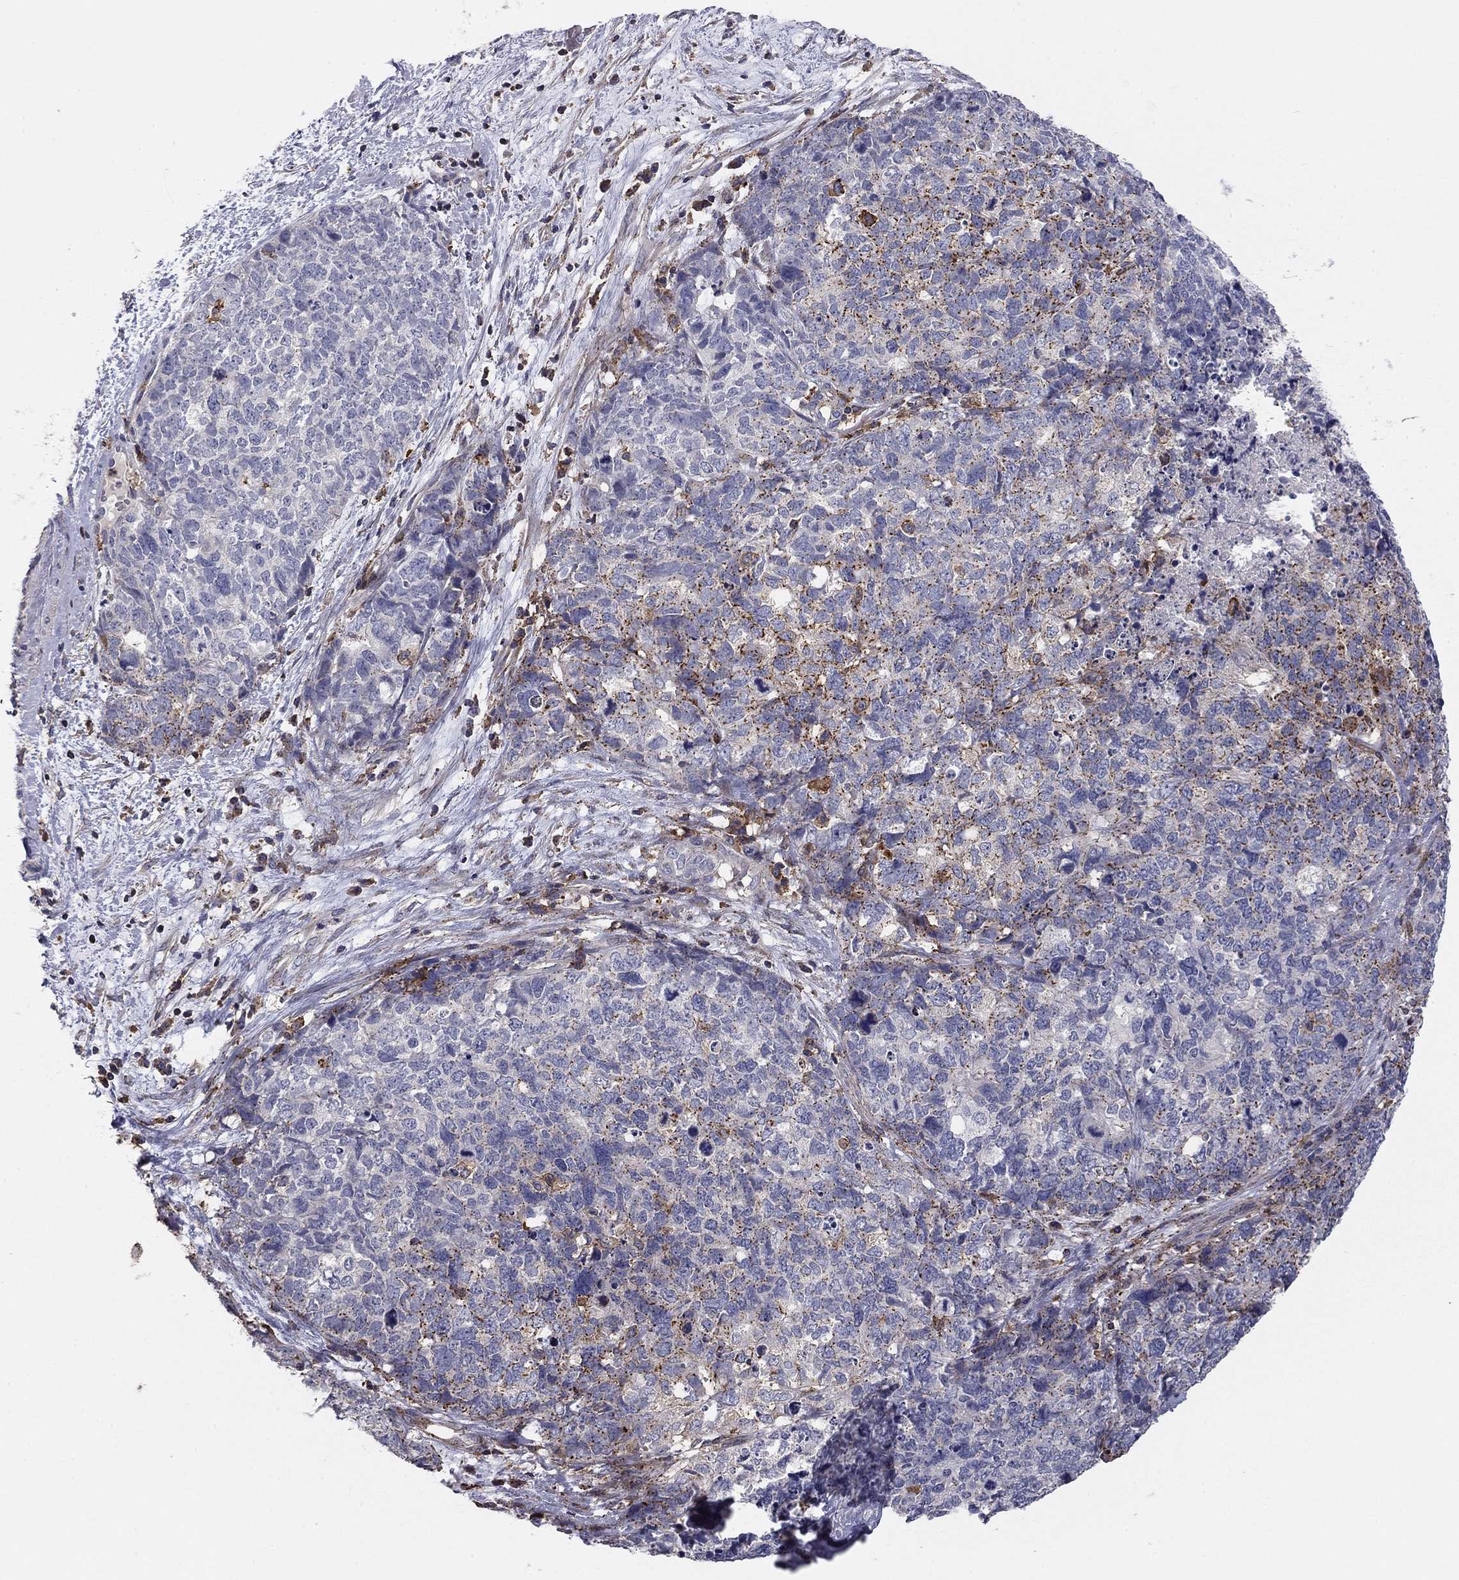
{"staining": {"intensity": "moderate", "quantity": "<25%", "location": "cytoplasmic/membranous"}, "tissue": "cervical cancer", "cell_type": "Tumor cells", "image_type": "cancer", "snomed": [{"axis": "morphology", "description": "Squamous cell carcinoma, NOS"}, {"axis": "topography", "description": "Cervix"}], "caption": "An image of human cervical cancer stained for a protein exhibits moderate cytoplasmic/membranous brown staining in tumor cells.", "gene": "PLCB2", "patient": {"sex": "female", "age": 63}}